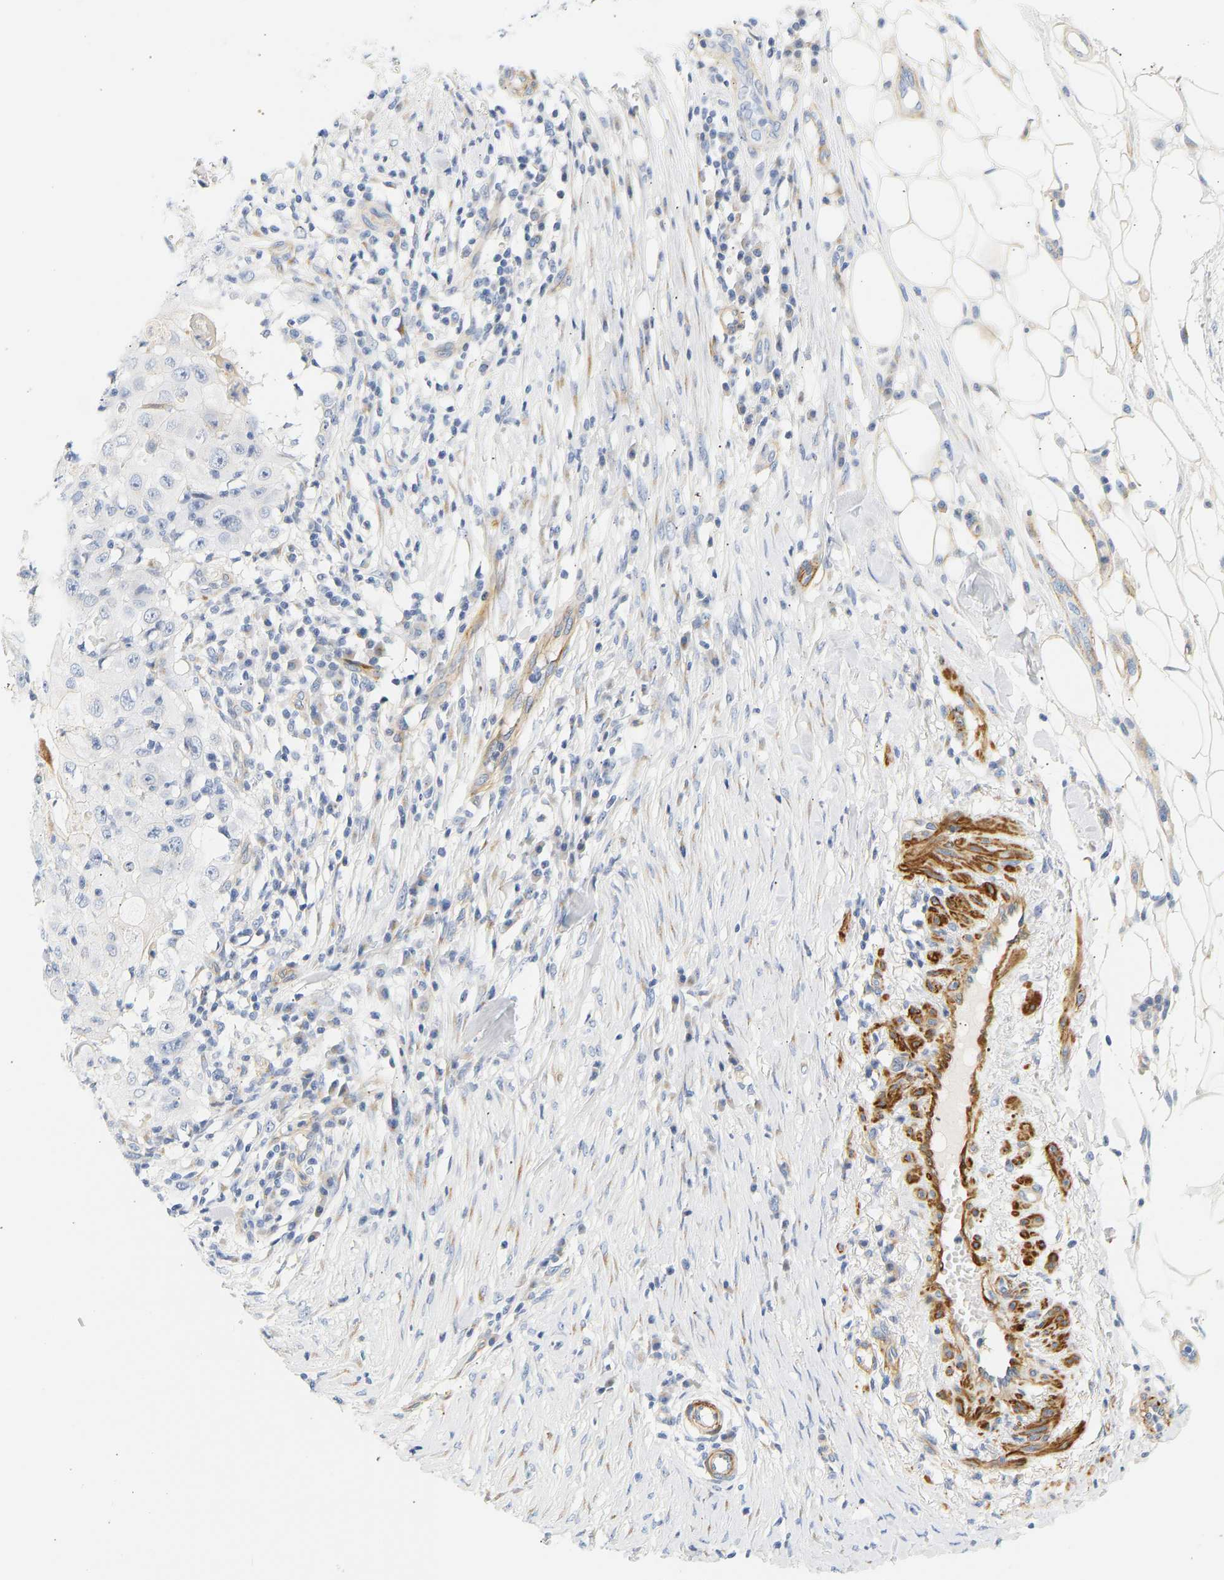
{"staining": {"intensity": "negative", "quantity": "none", "location": "none"}, "tissue": "skin cancer", "cell_type": "Tumor cells", "image_type": "cancer", "snomed": [{"axis": "morphology", "description": "Squamous cell carcinoma, NOS"}, {"axis": "topography", "description": "Skin"}], "caption": "Immunohistochemical staining of skin cancer shows no significant staining in tumor cells.", "gene": "SLC30A7", "patient": {"sex": "male", "age": 86}}